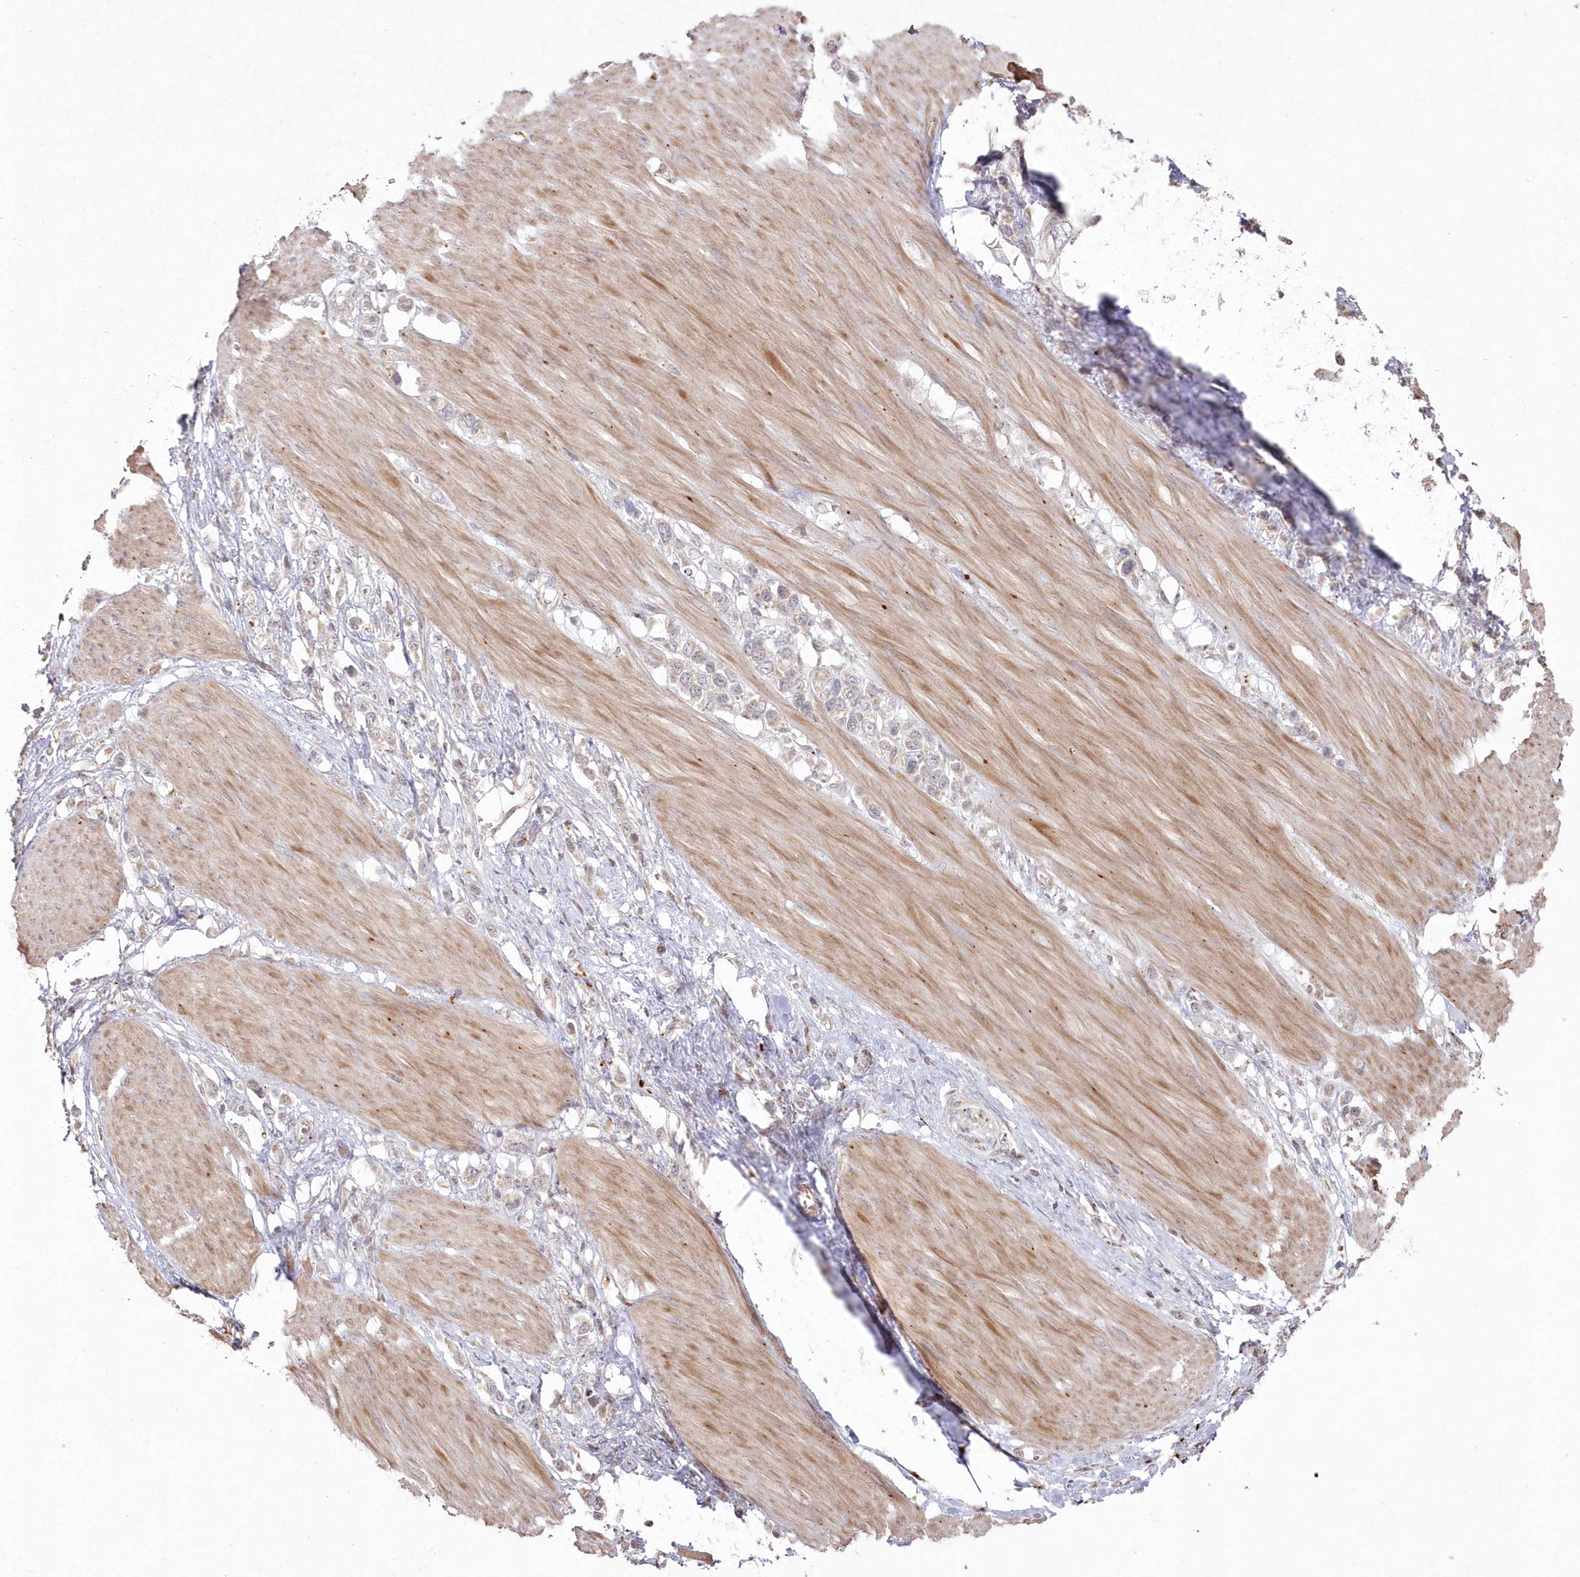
{"staining": {"intensity": "negative", "quantity": "none", "location": "none"}, "tissue": "stomach cancer", "cell_type": "Tumor cells", "image_type": "cancer", "snomed": [{"axis": "morphology", "description": "Adenocarcinoma, NOS"}, {"axis": "topography", "description": "Stomach"}], "caption": "IHC photomicrograph of neoplastic tissue: stomach cancer stained with DAB (3,3'-diaminobenzidine) demonstrates no significant protein expression in tumor cells. Nuclei are stained in blue.", "gene": "ARSB", "patient": {"sex": "female", "age": 65}}